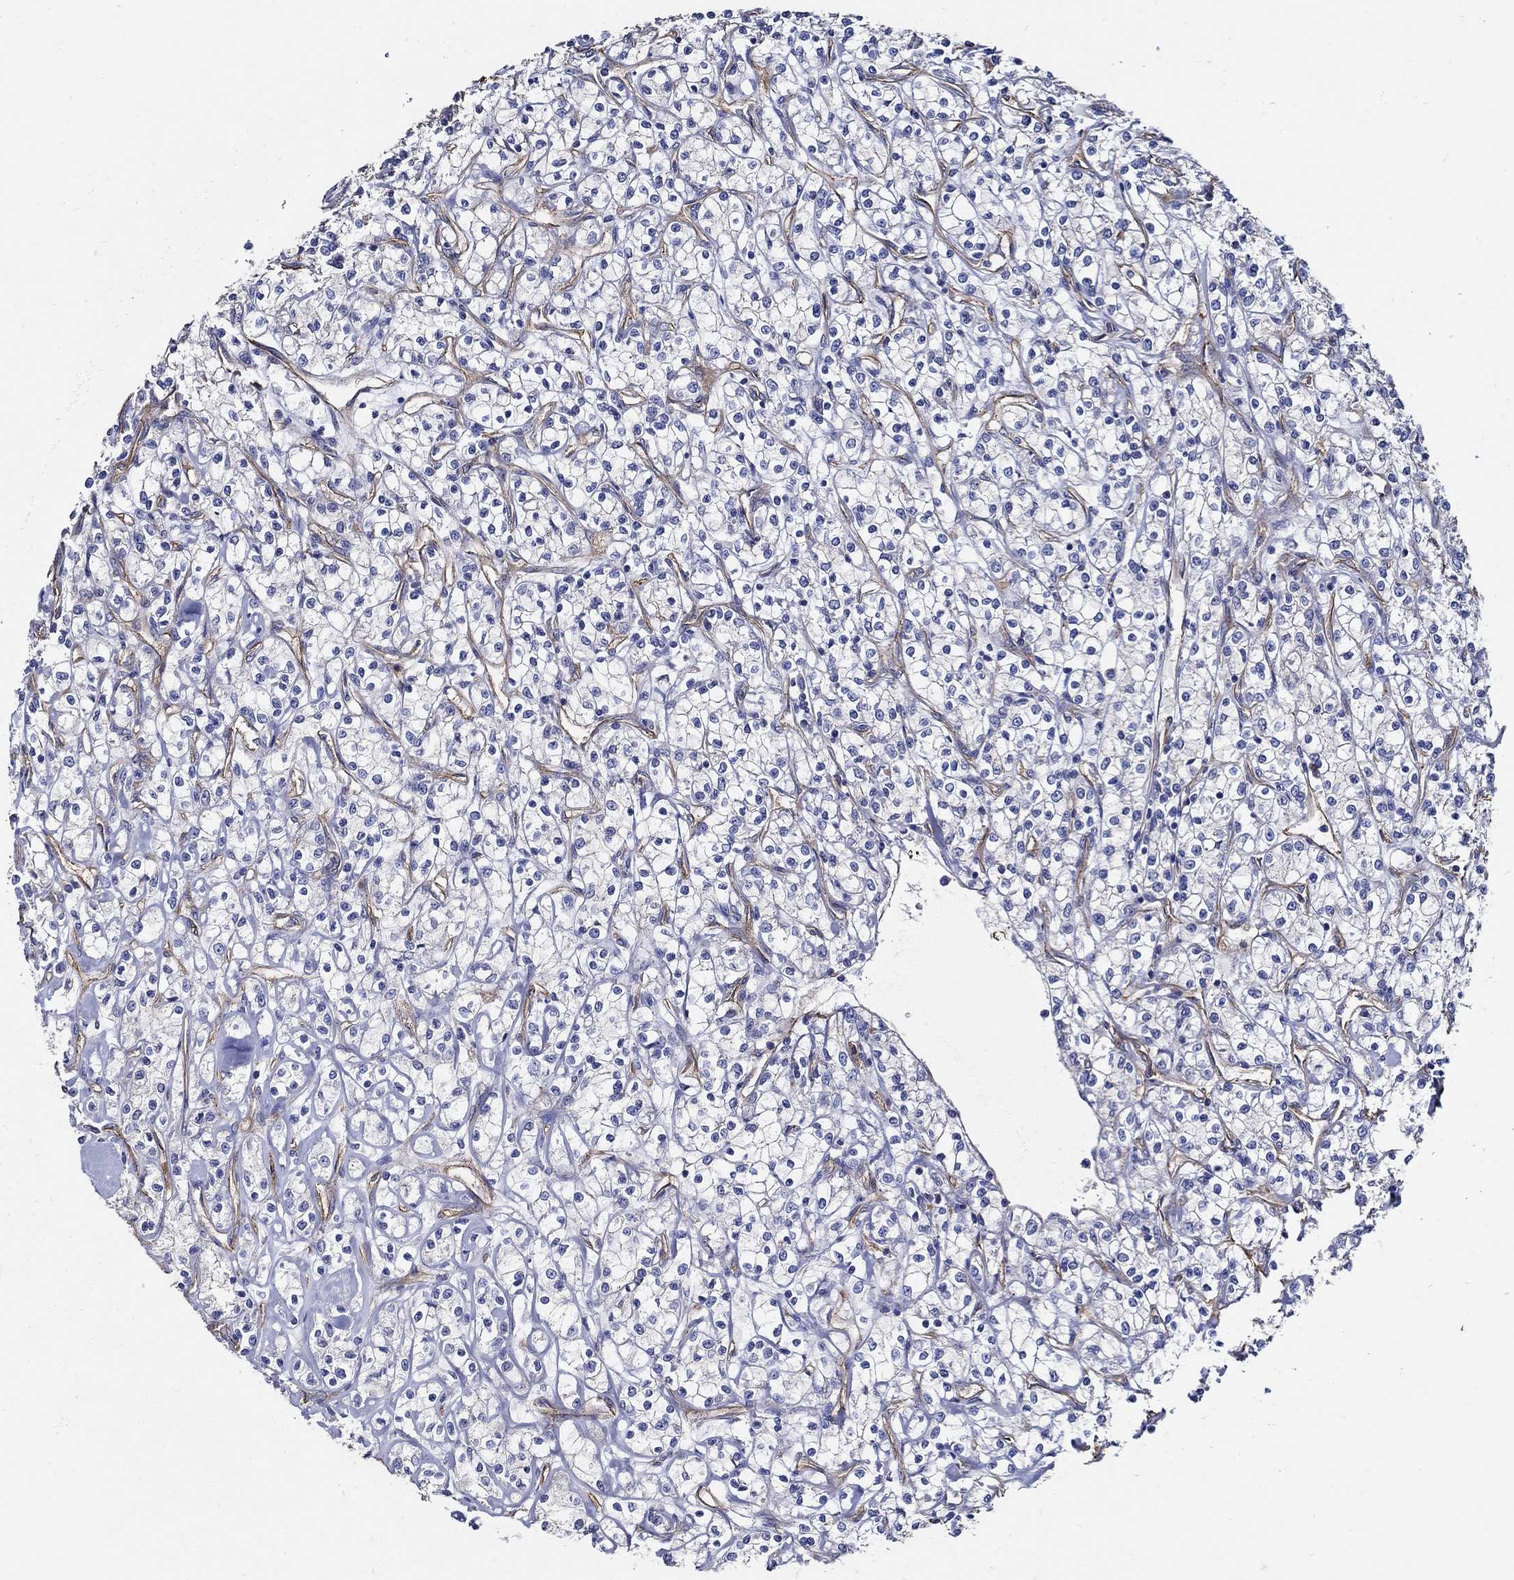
{"staining": {"intensity": "negative", "quantity": "none", "location": "none"}, "tissue": "renal cancer", "cell_type": "Tumor cells", "image_type": "cancer", "snomed": [{"axis": "morphology", "description": "Adenocarcinoma, NOS"}, {"axis": "topography", "description": "Kidney"}], "caption": "The photomicrograph reveals no staining of tumor cells in adenocarcinoma (renal).", "gene": "APBB3", "patient": {"sex": "female", "age": 59}}